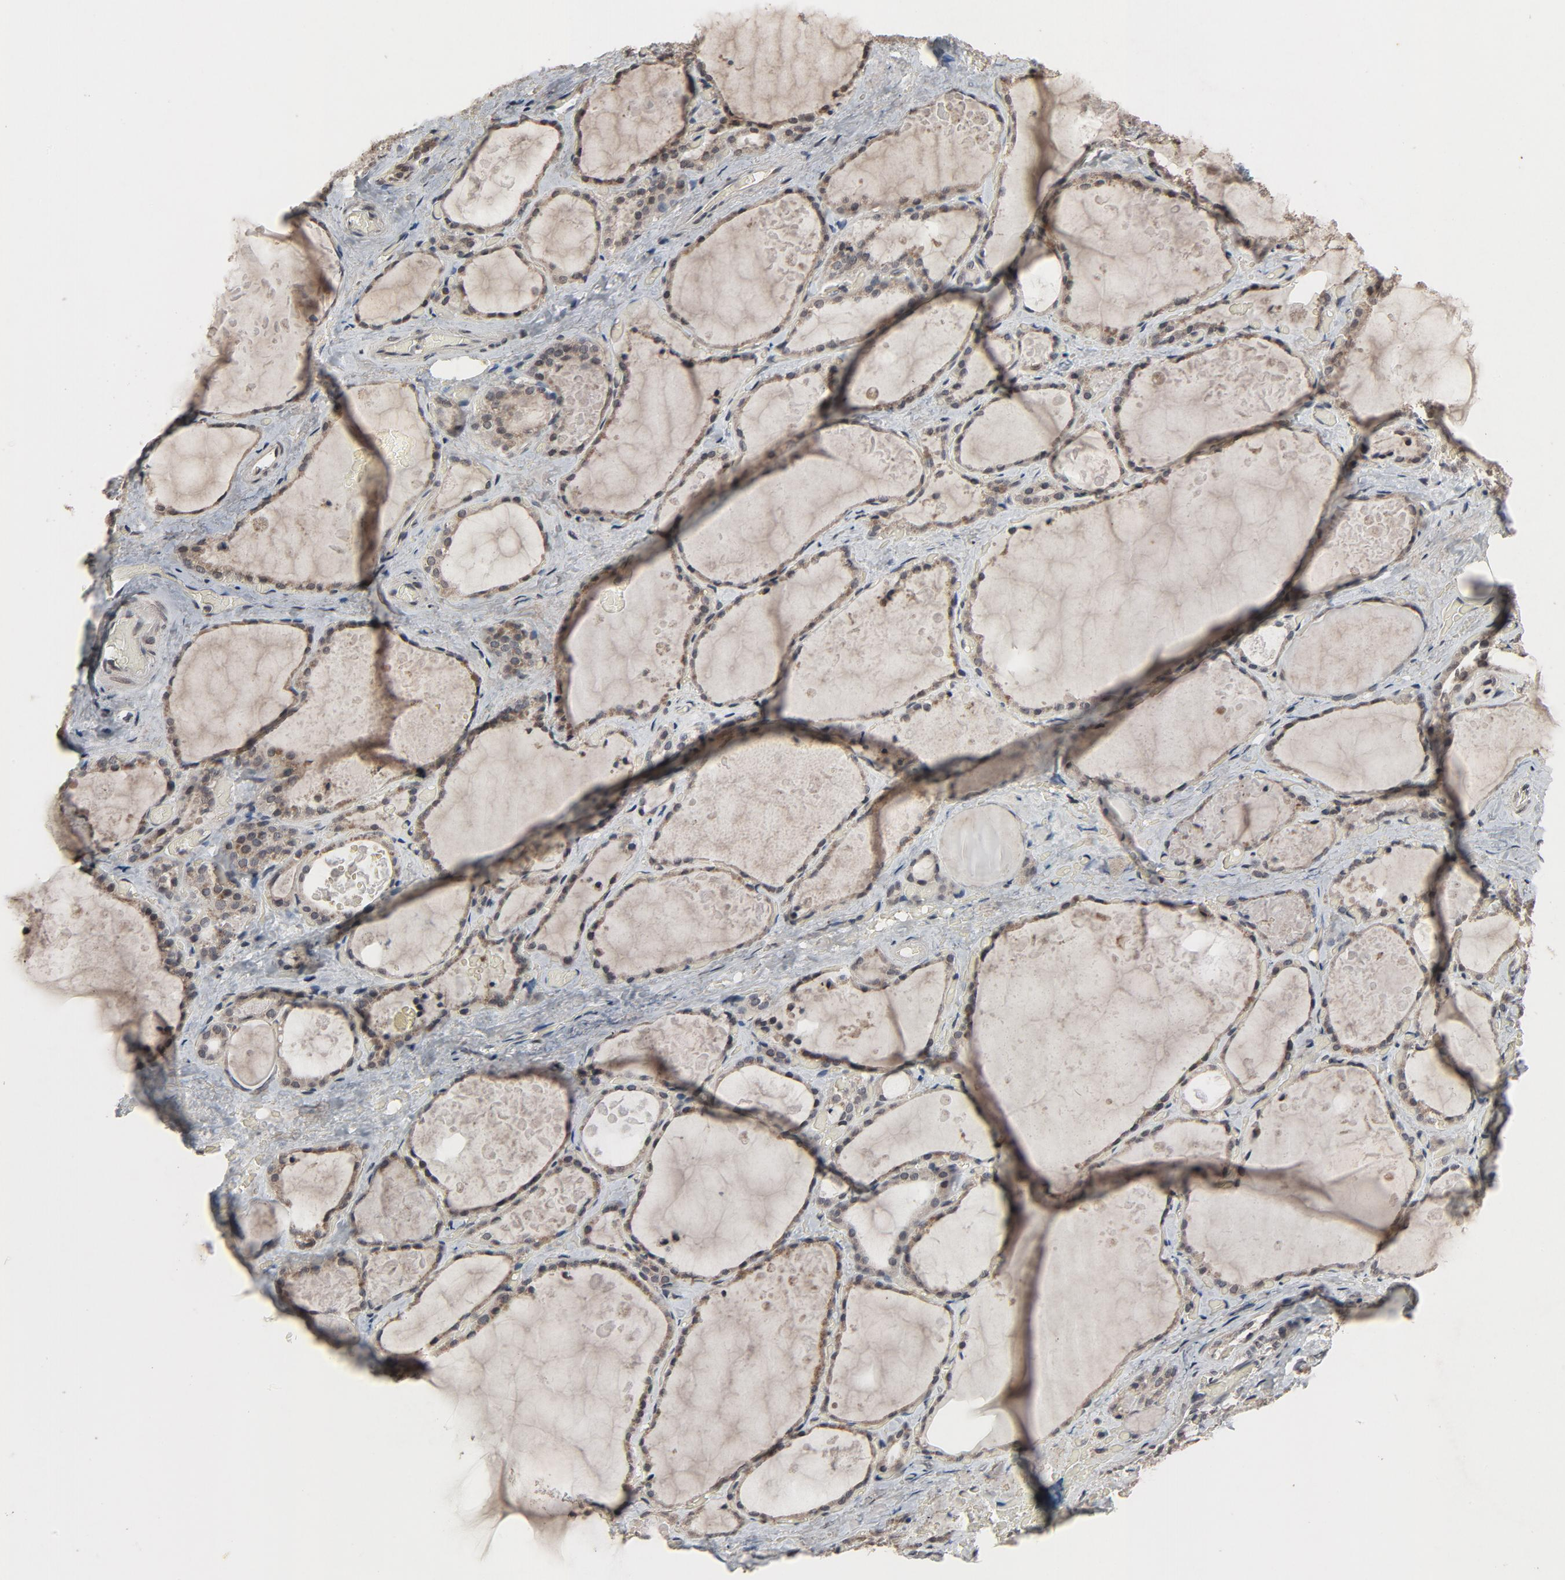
{"staining": {"intensity": "moderate", "quantity": ">75%", "location": "cytoplasmic/membranous,nuclear"}, "tissue": "thyroid gland", "cell_type": "Glandular cells", "image_type": "normal", "snomed": [{"axis": "morphology", "description": "Normal tissue, NOS"}, {"axis": "topography", "description": "Thyroid gland"}], "caption": "Immunohistochemical staining of unremarkable human thyroid gland exhibits >75% levels of moderate cytoplasmic/membranous,nuclear protein positivity in about >75% of glandular cells. (Brightfield microscopy of DAB IHC at high magnification).", "gene": "POM121", "patient": {"sex": "male", "age": 61}}